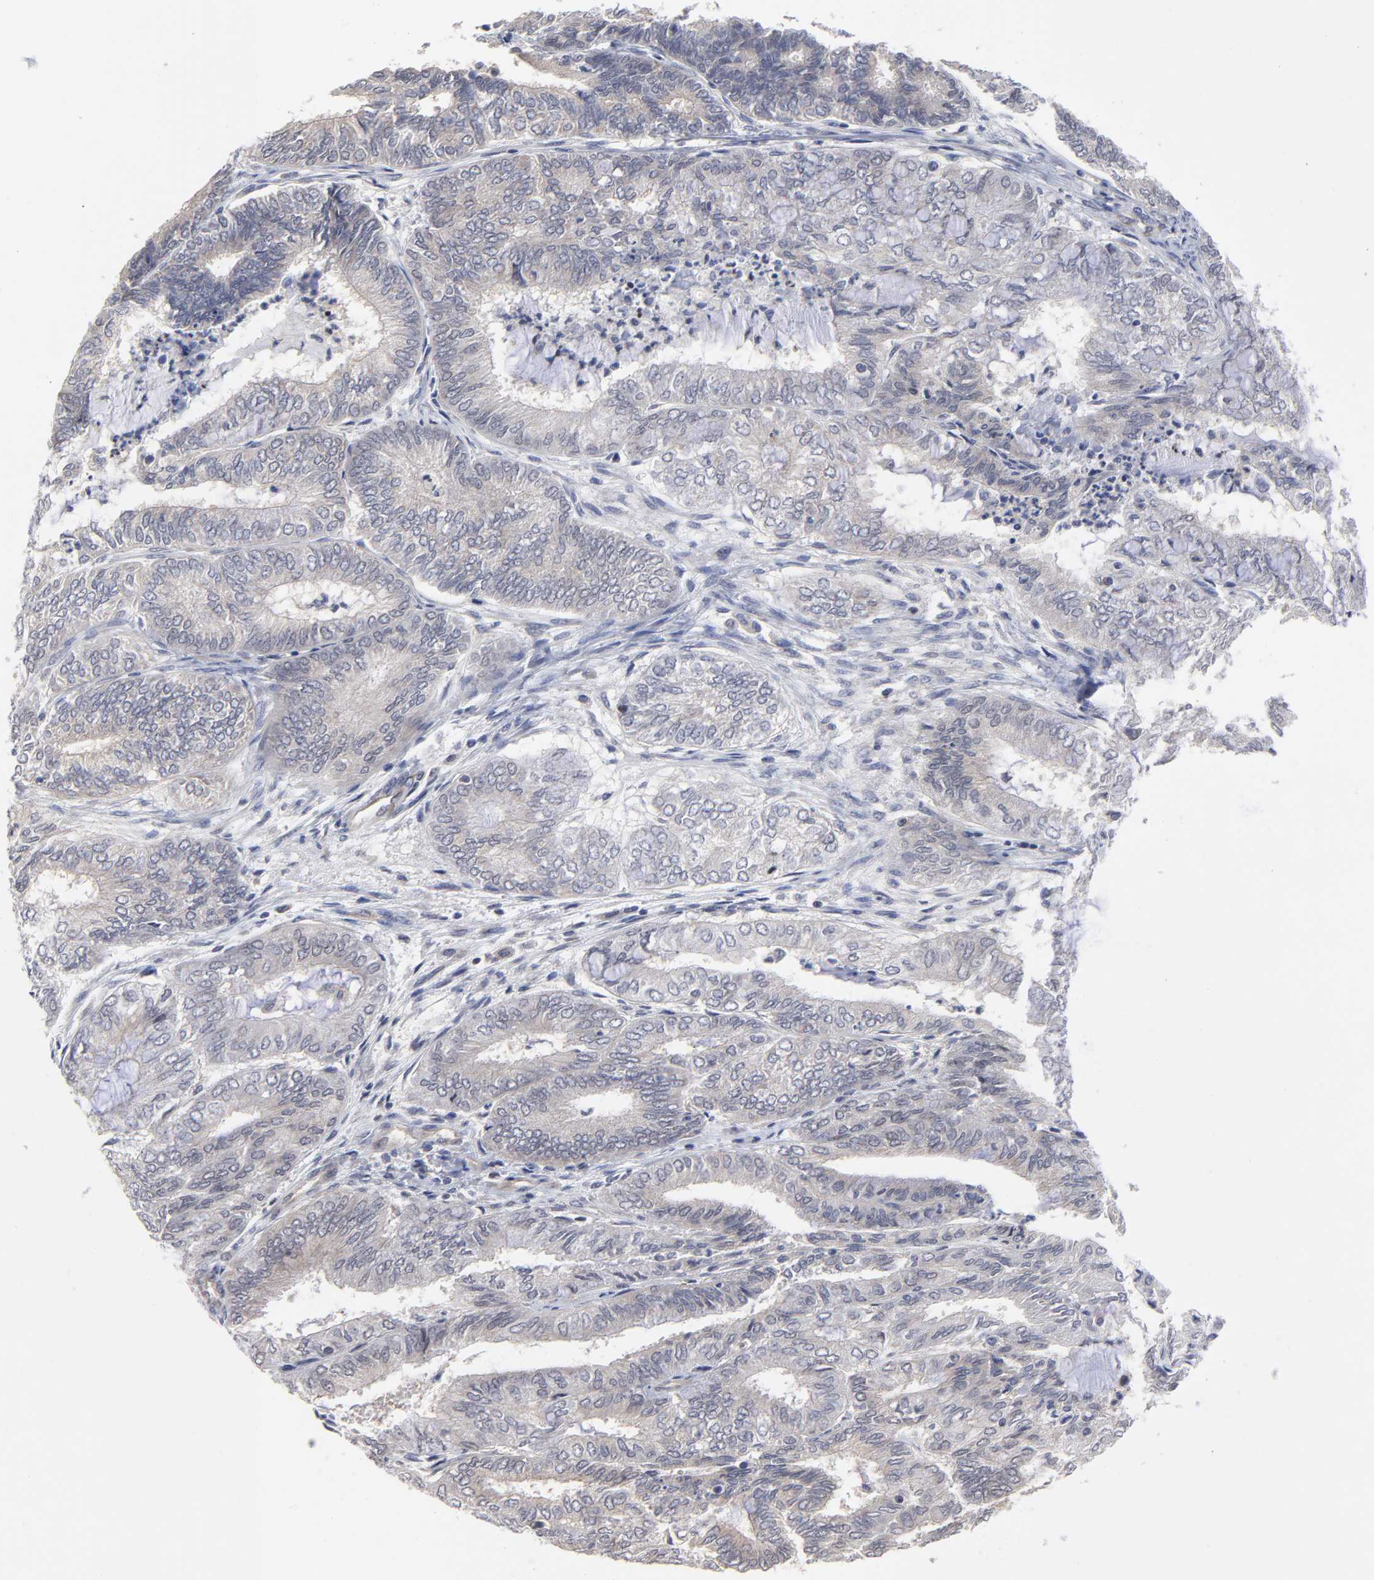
{"staining": {"intensity": "weak", "quantity": ">75%", "location": "cytoplasmic/membranous"}, "tissue": "endometrial cancer", "cell_type": "Tumor cells", "image_type": "cancer", "snomed": [{"axis": "morphology", "description": "Adenocarcinoma, NOS"}, {"axis": "topography", "description": "Endometrium"}], "caption": "Weak cytoplasmic/membranous protein expression is appreciated in approximately >75% of tumor cells in adenocarcinoma (endometrial).", "gene": "ZNF157", "patient": {"sex": "female", "age": 59}}